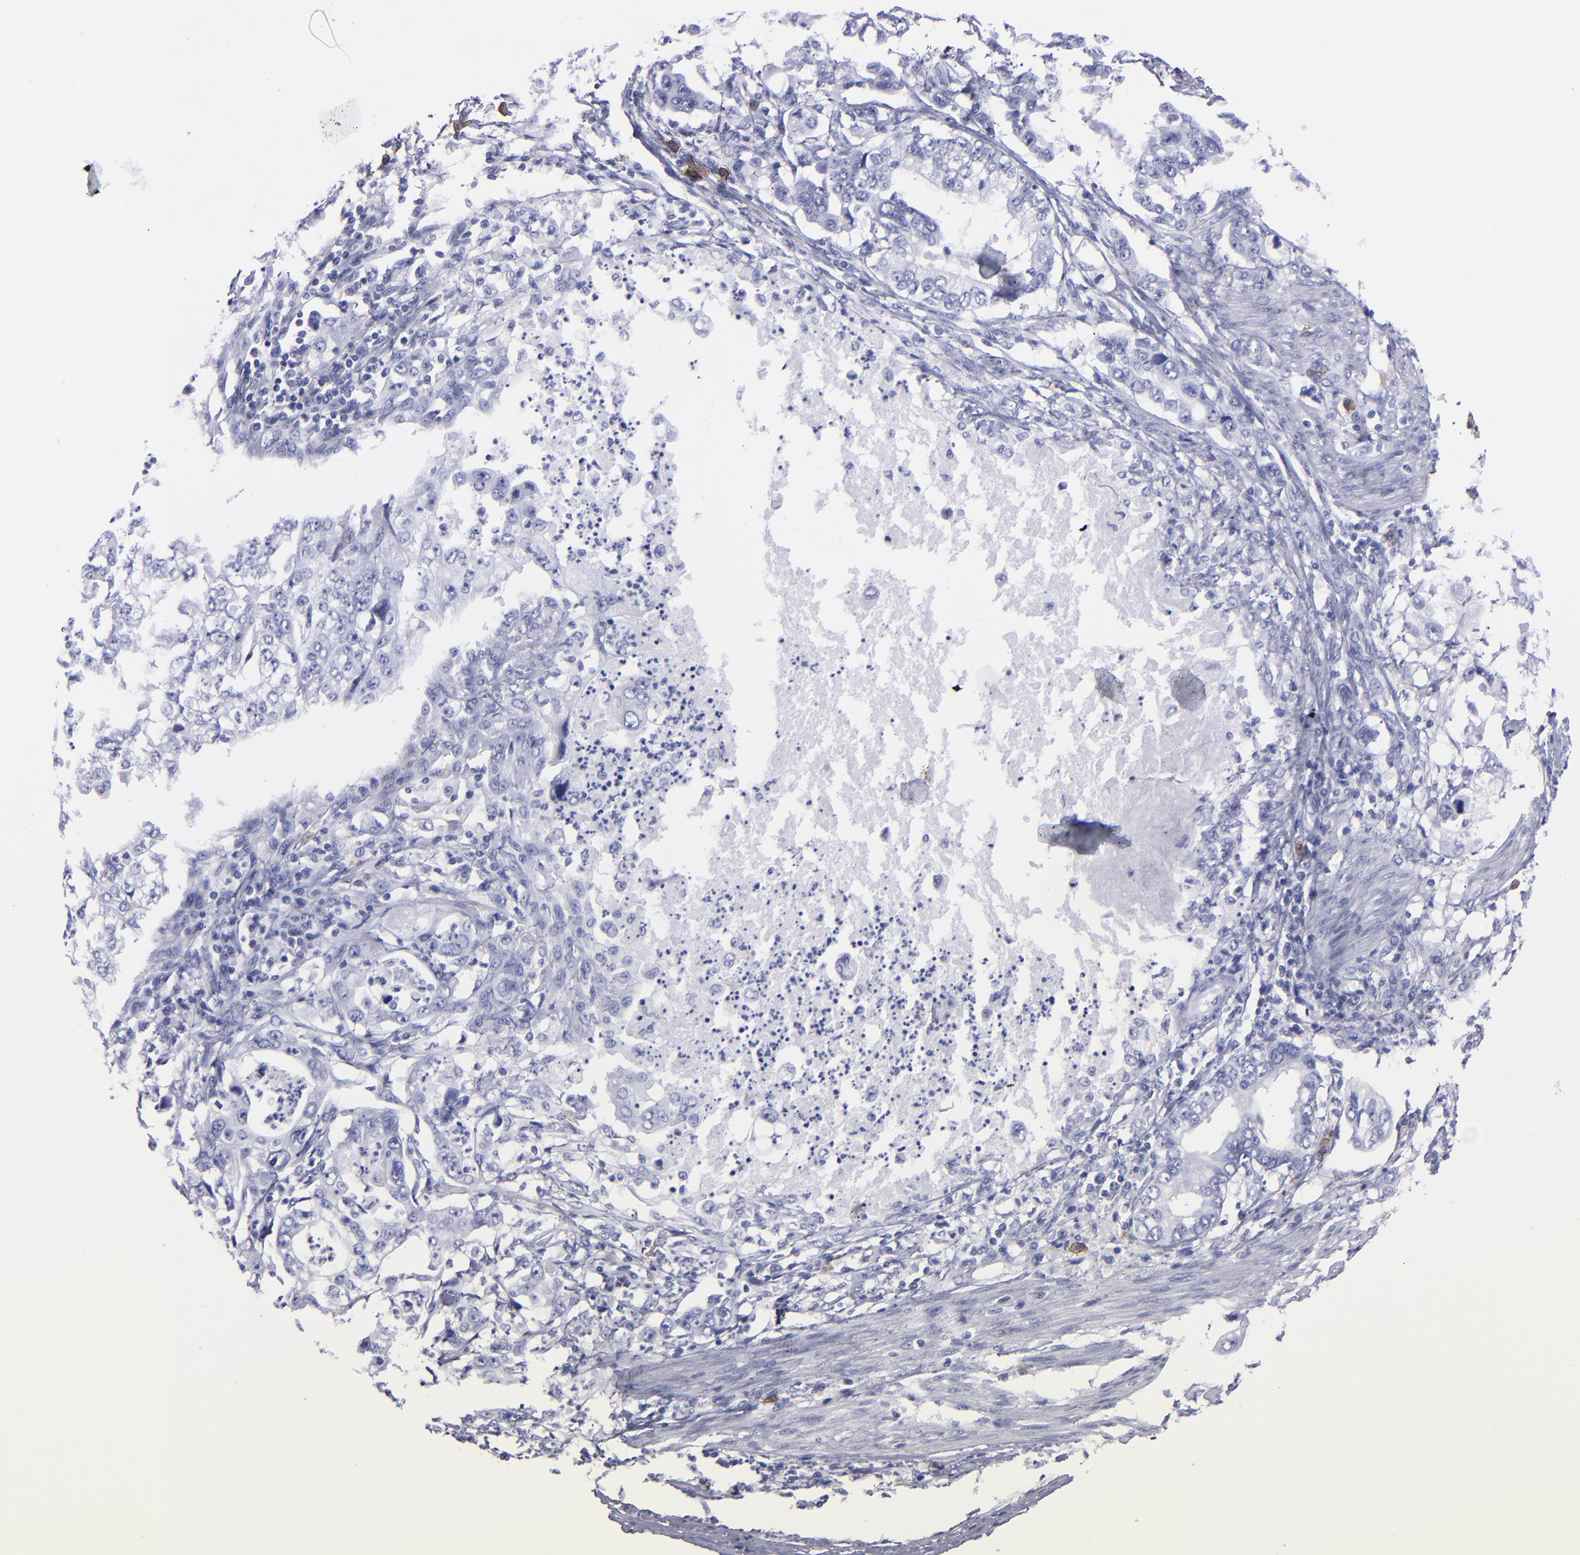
{"staining": {"intensity": "negative", "quantity": "none", "location": "none"}, "tissue": "stomach cancer", "cell_type": "Tumor cells", "image_type": "cancer", "snomed": [{"axis": "morphology", "description": "Adenocarcinoma, NOS"}, {"axis": "topography", "description": "Pancreas"}, {"axis": "topography", "description": "Stomach, upper"}], "caption": "Stomach cancer stained for a protein using immunohistochemistry shows no positivity tumor cells.", "gene": "CD38", "patient": {"sex": "male", "age": 77}}